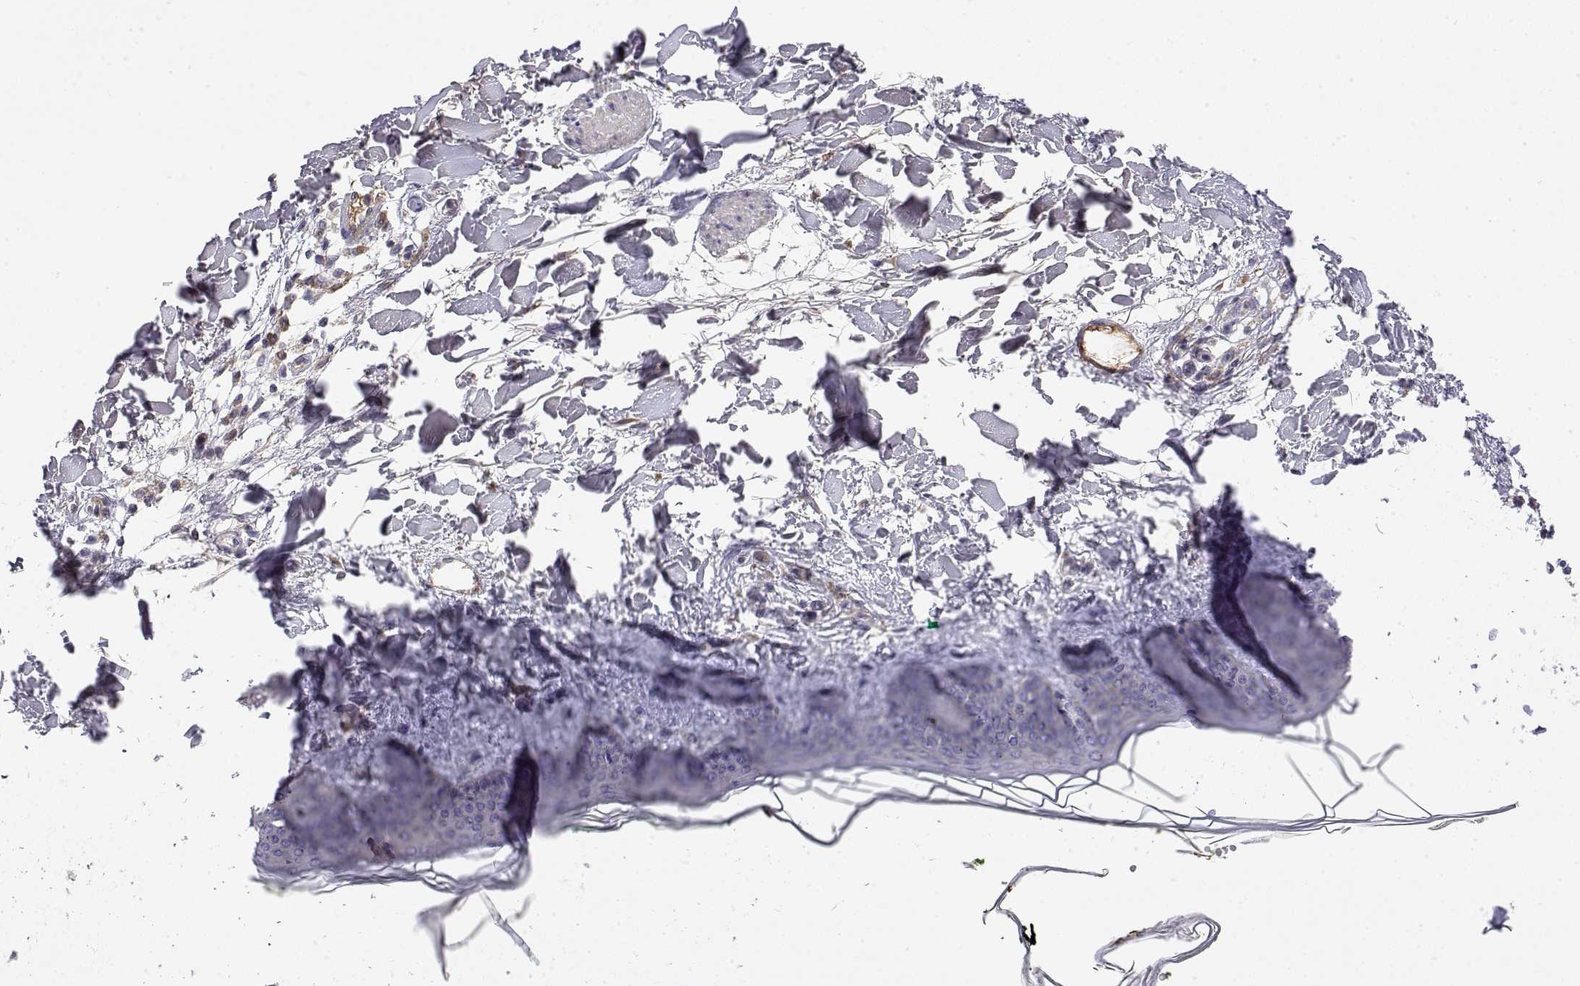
{"staining": {"intensity": "negative", "quantity": "none", "location": "none"}, "tissue": "skin", "cell_type": "Fibroblasts", "image_type": "normal", "snomed": [{"axis": "morphology", "description": "Normal tissue, NOS"}, {"axis": "topography", "description": "Skin"}], "caption": "The IHC image has no significant positivity in fibroblasts of skin. (DAB immunohistochemistry (IHC), high magnification).", "gene": "GGACT", "patient": {"sex": "female", "age": 34}}